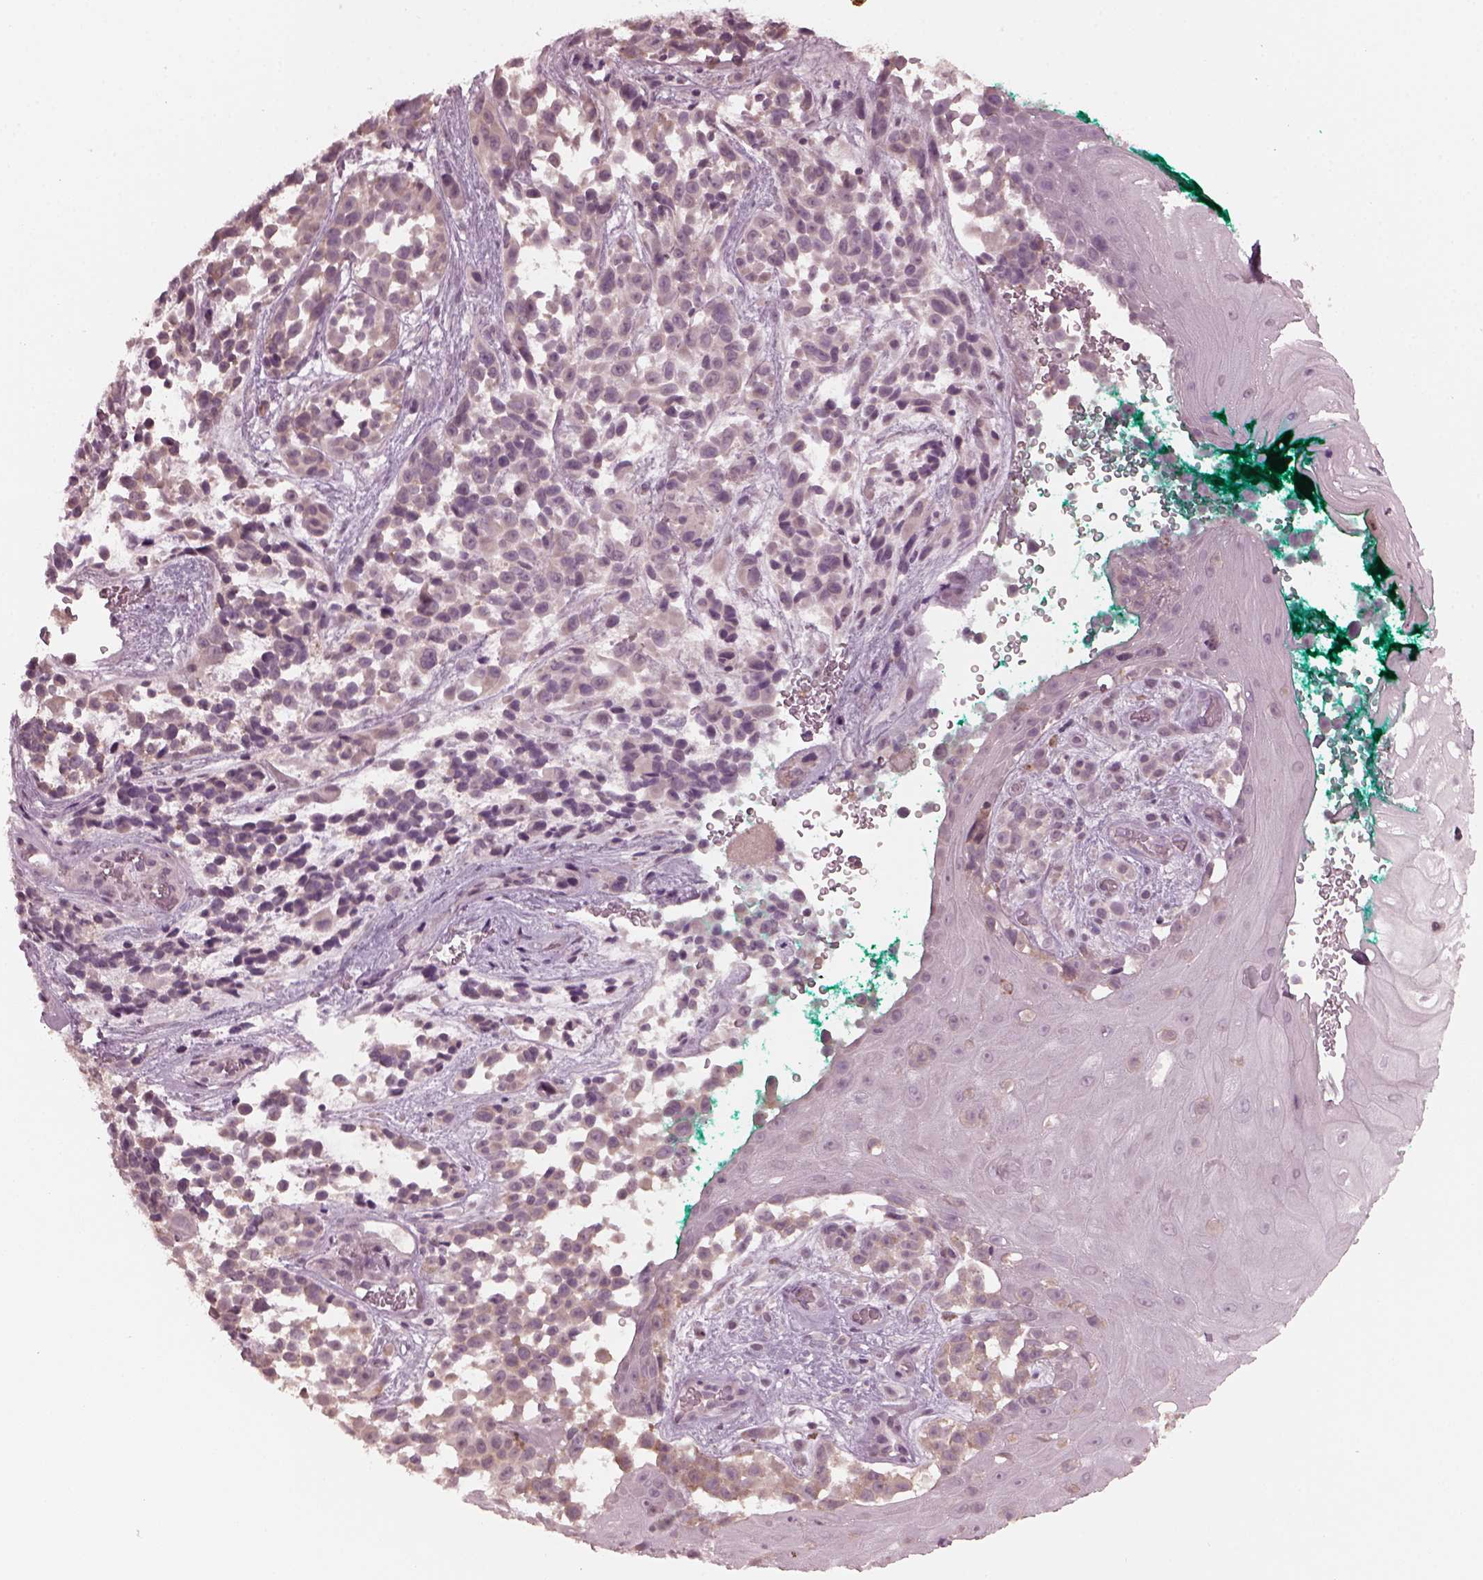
{"staining": {"intensity": "negative", "quantity": "none", "location": "none"}, "tissue": "melanoma", "cell_type": "Tumor cells", "image_type": "cancer", "snomed": [{"axis": "morphology", "description": "Malignant melanoma, NOS"}, {"axis": "topography", "description": "Skin"}], "caption": "Tumor cells are negative for brown protein staining in melanoma.", "gene": "RGS7", "patient": {"sex": "female", "age": 88}}